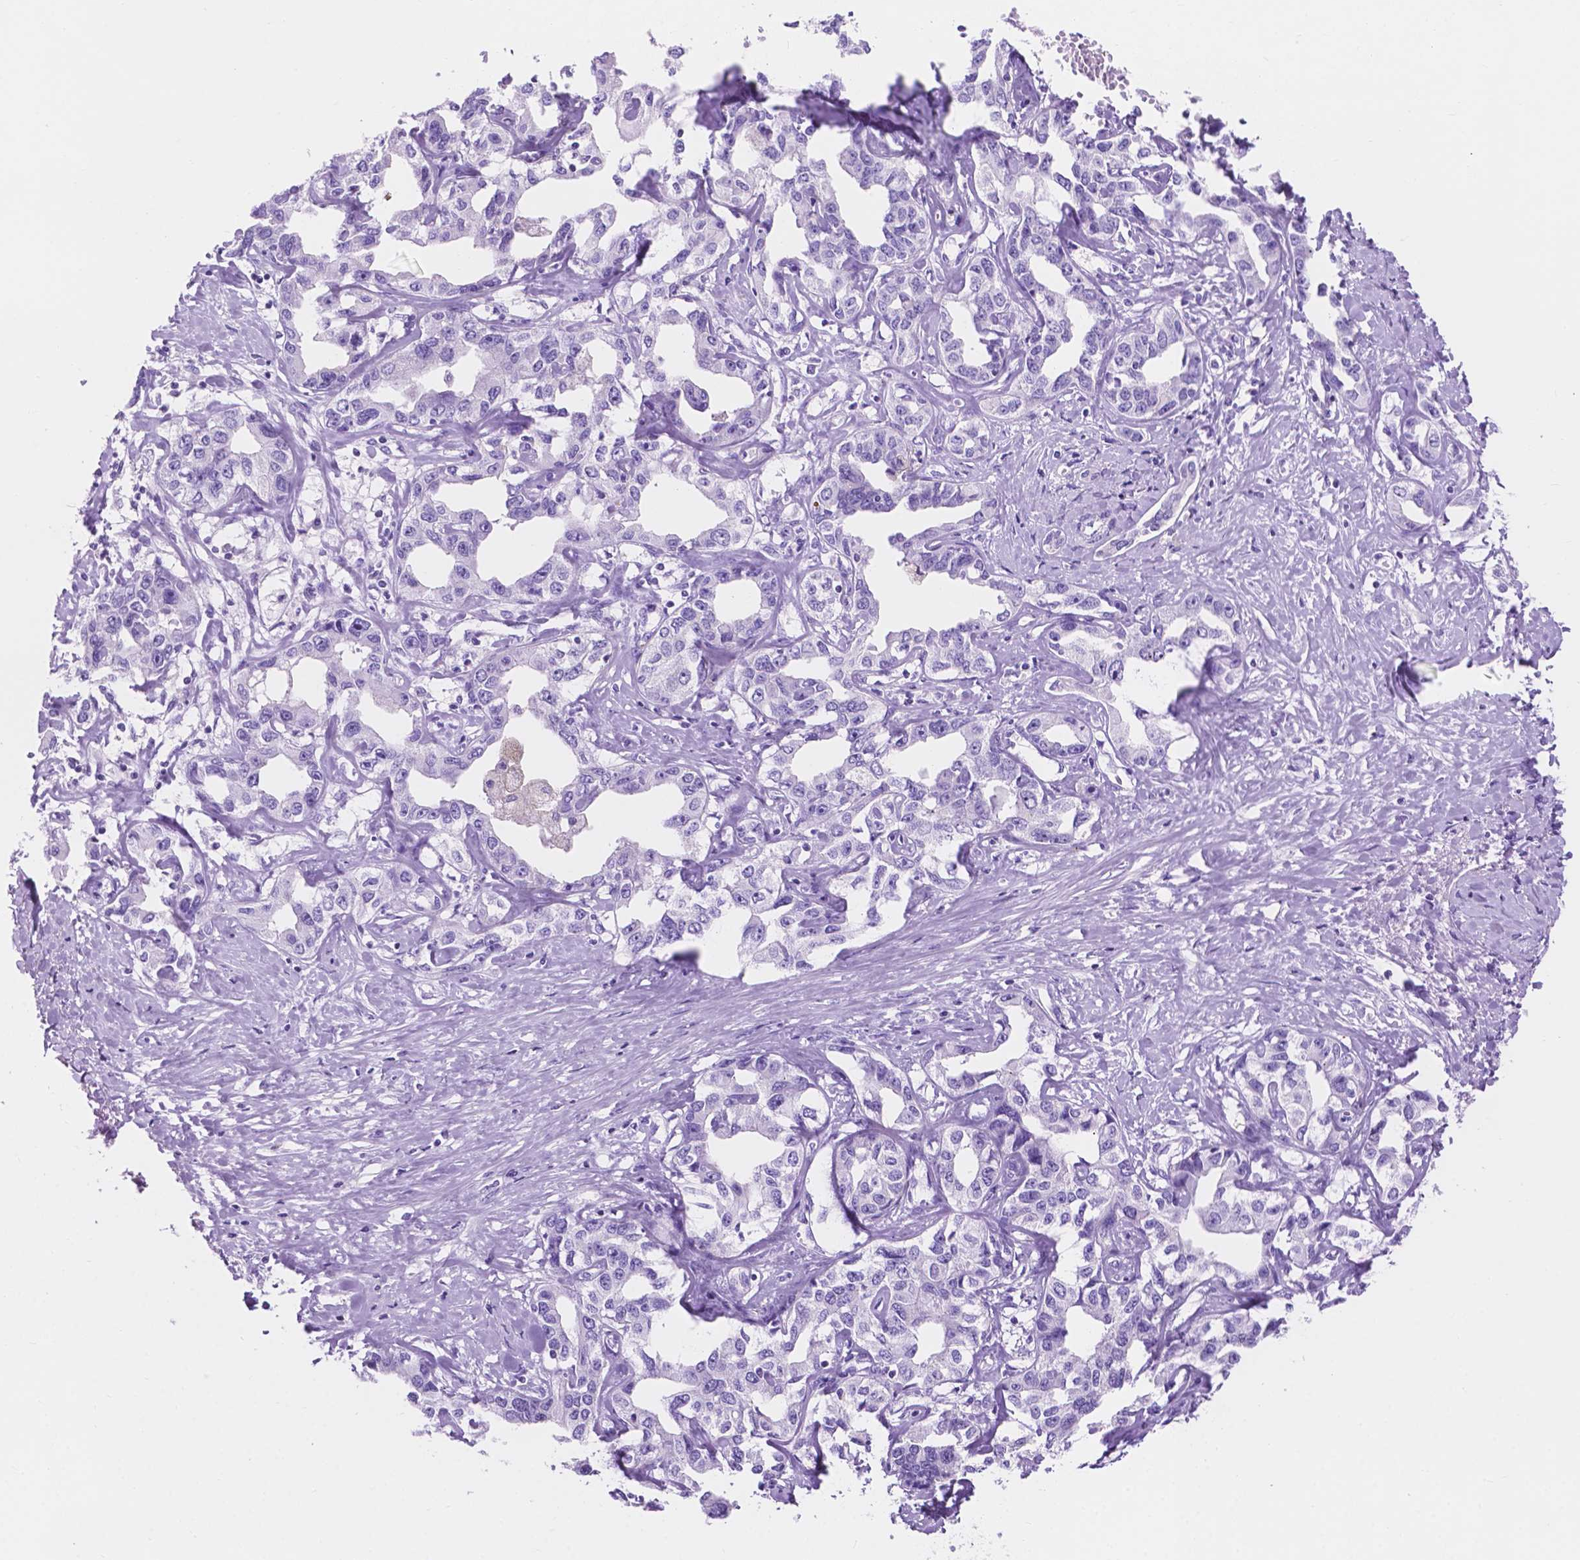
{"staining": {"intensity": "negative", "quantity": "none", "location": "none"}, "tissue": "liver cancer", "cell_type": "Tumor cells", "image_type": "cancer", "snomed": [{"axis": "morphology", "description": "Cholangiocarcinoma"}, {"axis": "topography", "description": "Liver"}], "caption": "There is no significant positivity in tumor cells of liver cholangiocarcinoma.", "gene": "IGFN1", "patient": {"sex": "male", "age": 59}}